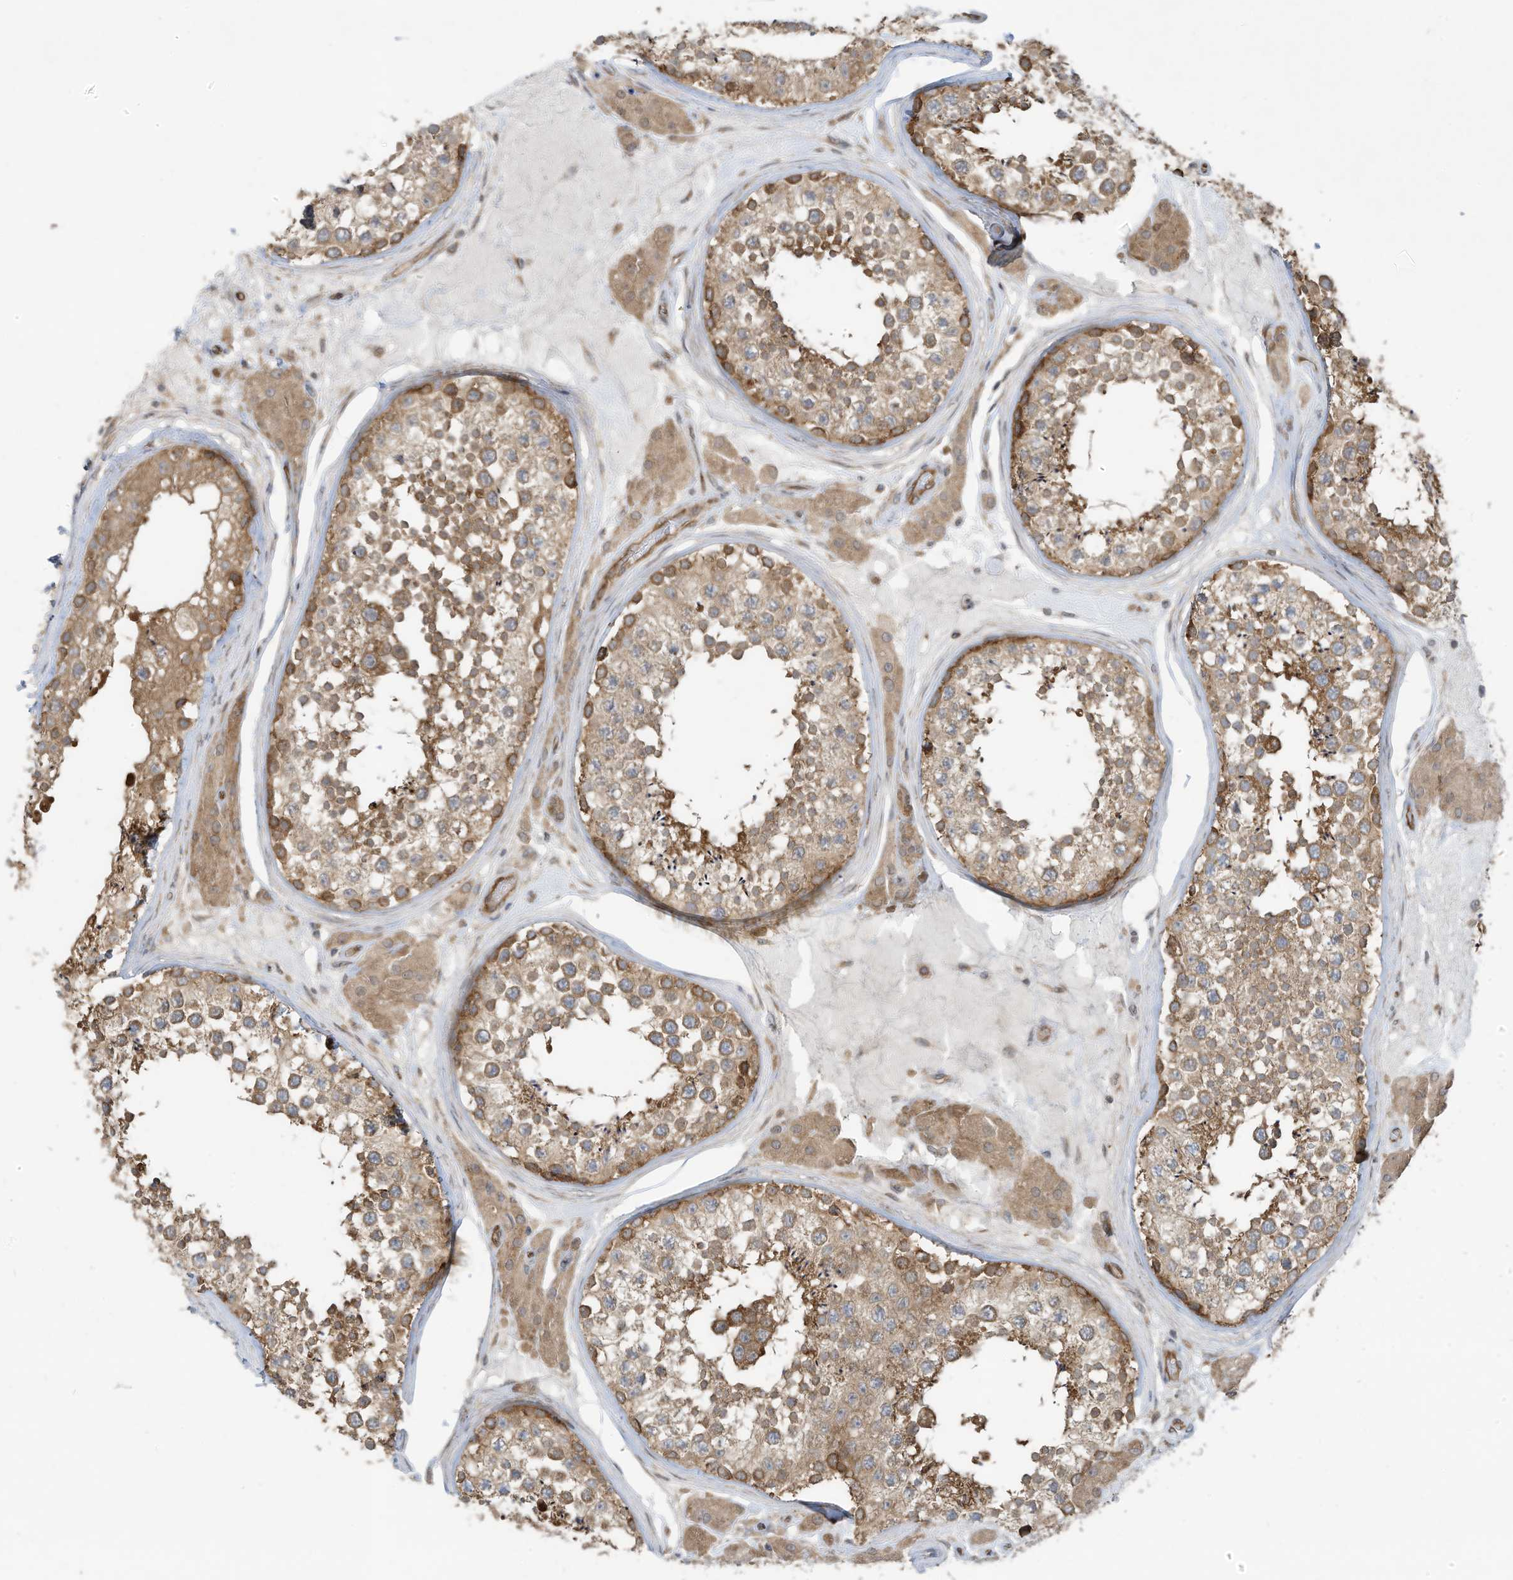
{"staining": {"intensity": "moderate", "quantity": ">75%", "location": "cytoplasmic/membranous"}, "tissue": "testis", "cell_type": "Cells in seminiferous ducts", "image_type": "normal", "snomed": [{"axis": "morphology", "description": "Normal tissue, NOS"}, {"axis": "topography", "description": "Testis"}], "caption": "Protein expression analysis of benign human testis reveals moderate cytoplasmic/membranous staining in approximately >75% of cells in seminiferous ducts. Nuclei are stained in blue.", "gene": "USE1", "patient": {"sex": "male", "age": 46}}